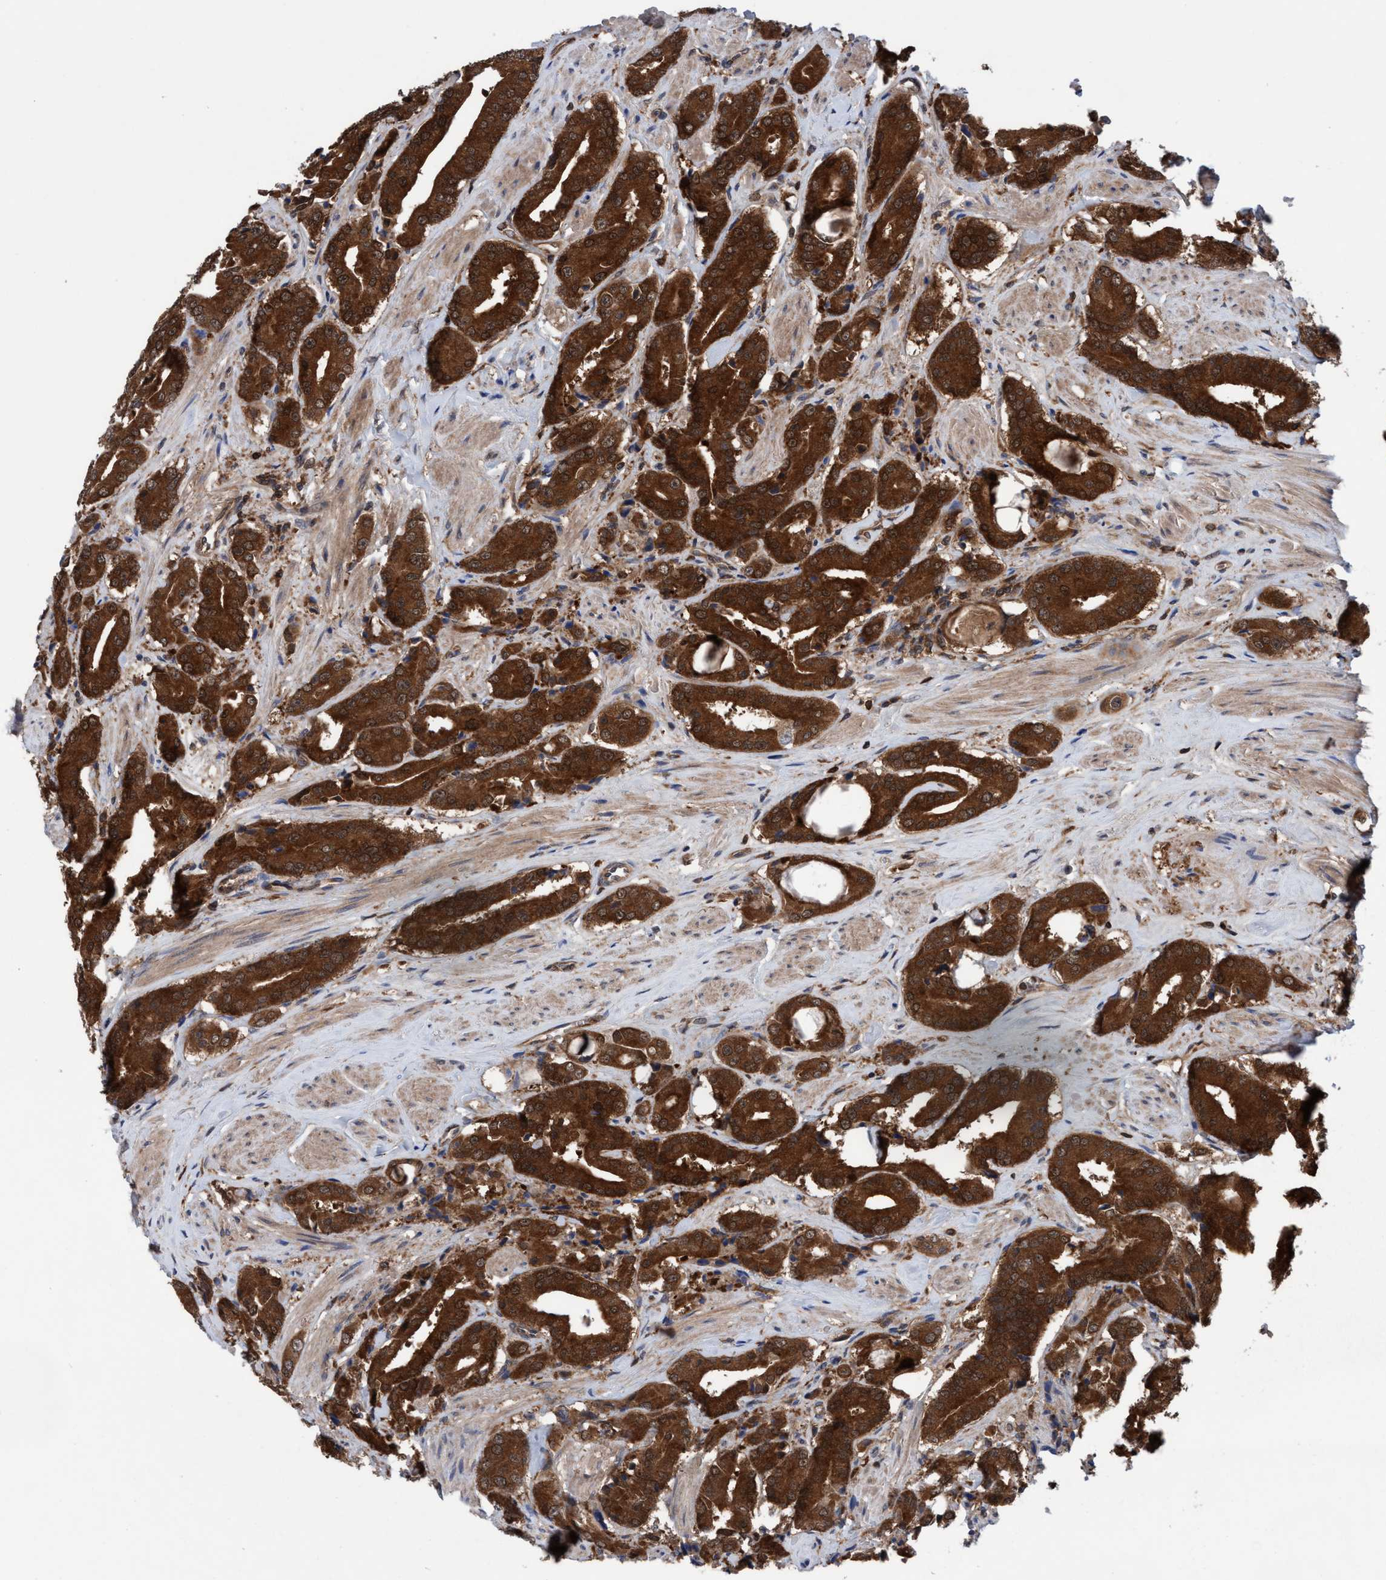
{"staining": {"intensity": "strong", "quantity": ">75%", "location": "cytoplasmic/membranous"}, "tissue": "prostate cancer", "cell_type": "Tumor cells", "image_type": "cancer", "snomed": [{"axis": "morphology", "description": "Adenocarcinoma, High grade"}, {"axis": "topography", "description": "Prostate"}], "caption": "The histopathology image reveals staining of prostate cancer, revealing strong cytoplasmic/membranous protein expression (brown color) within tumor cells.", "gene": "GLOD4", "patient": {"sex": "male", "age": 71}}